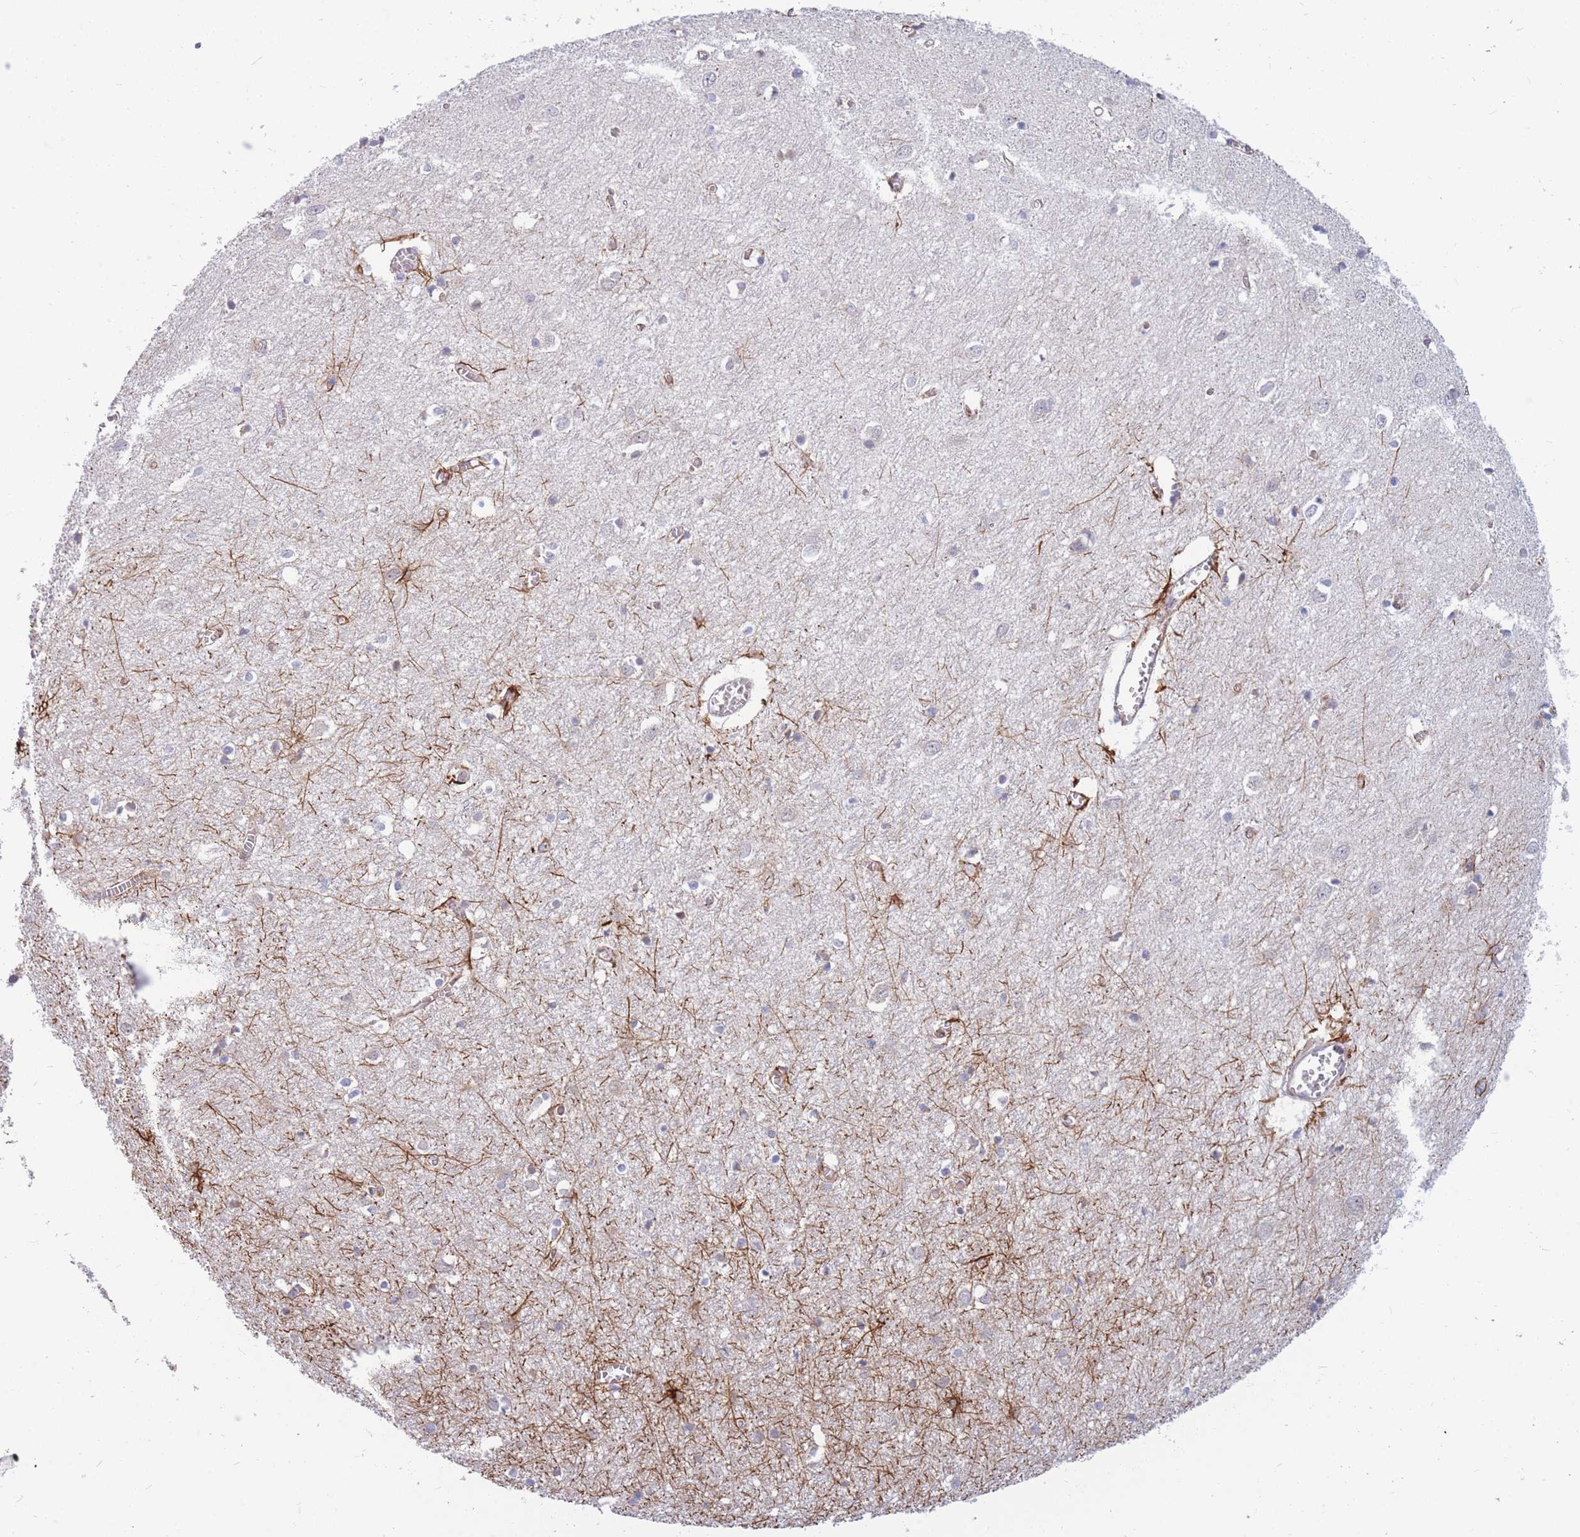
{"staining": {"intensity": "weak", "quantity": "25%-75%", "location": "cytoplasmic/membranous"}, "tissue": "cerebral cortex", "cell_type": "Endothelial cells", "image_type": "normal", "snomed": [{"axis": "morphology", "description": "Normal tissue, NOS"}, {"axis": "topography", "description": "Cerebral cortex"}], "caption": "Benign cerebral cortex was stained to show a protein in brown. There is low levels of weak cytoplasmic/membranous positivity in about 25%-75% of endothelial cells. The protein is shown in brown color, while the nuclei are stained blue.", "gene": "HSPE1", "patient": {"sex": "female", "age": 64}}